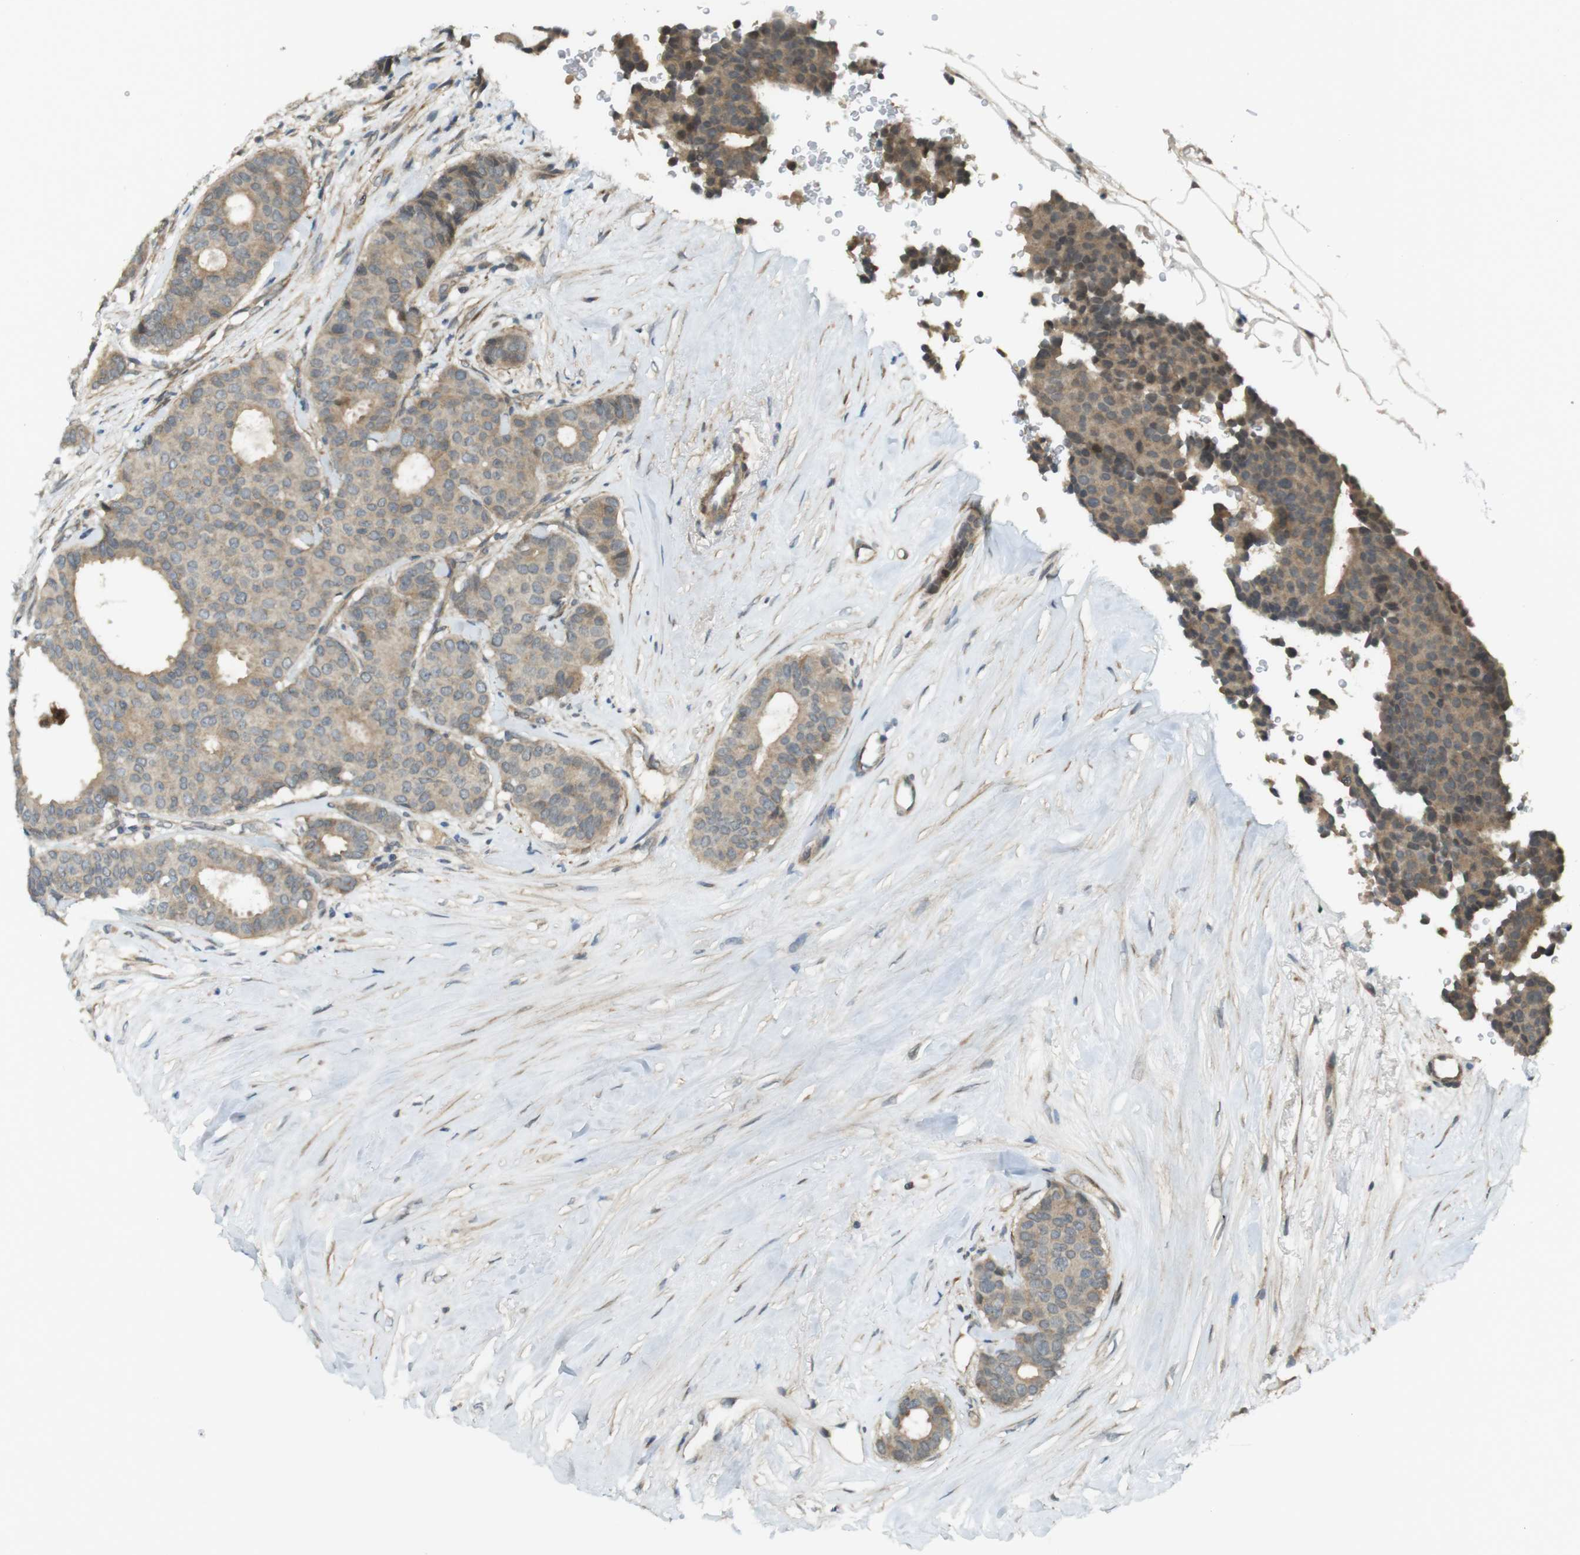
{"staining": {"intensity": "moderate", "quantity": "25%-75%", "location": "cytoplasmic/membranous"}, "tissue": "breast cancer", "cell_type": "Tumor cells", "image_type": "cancer", "snomed": [{"axis": "morphology", "description": "Duct carcinoma"}, {"axis": "topography", "description": "Breast"}], "caption": "Human infiltrating ductal carcinoma (breast) stained with a protein marker shows moderate staining in tumor cells.", "gene": "IFFO2", "patient": {"sex": "female", "age": 75}}